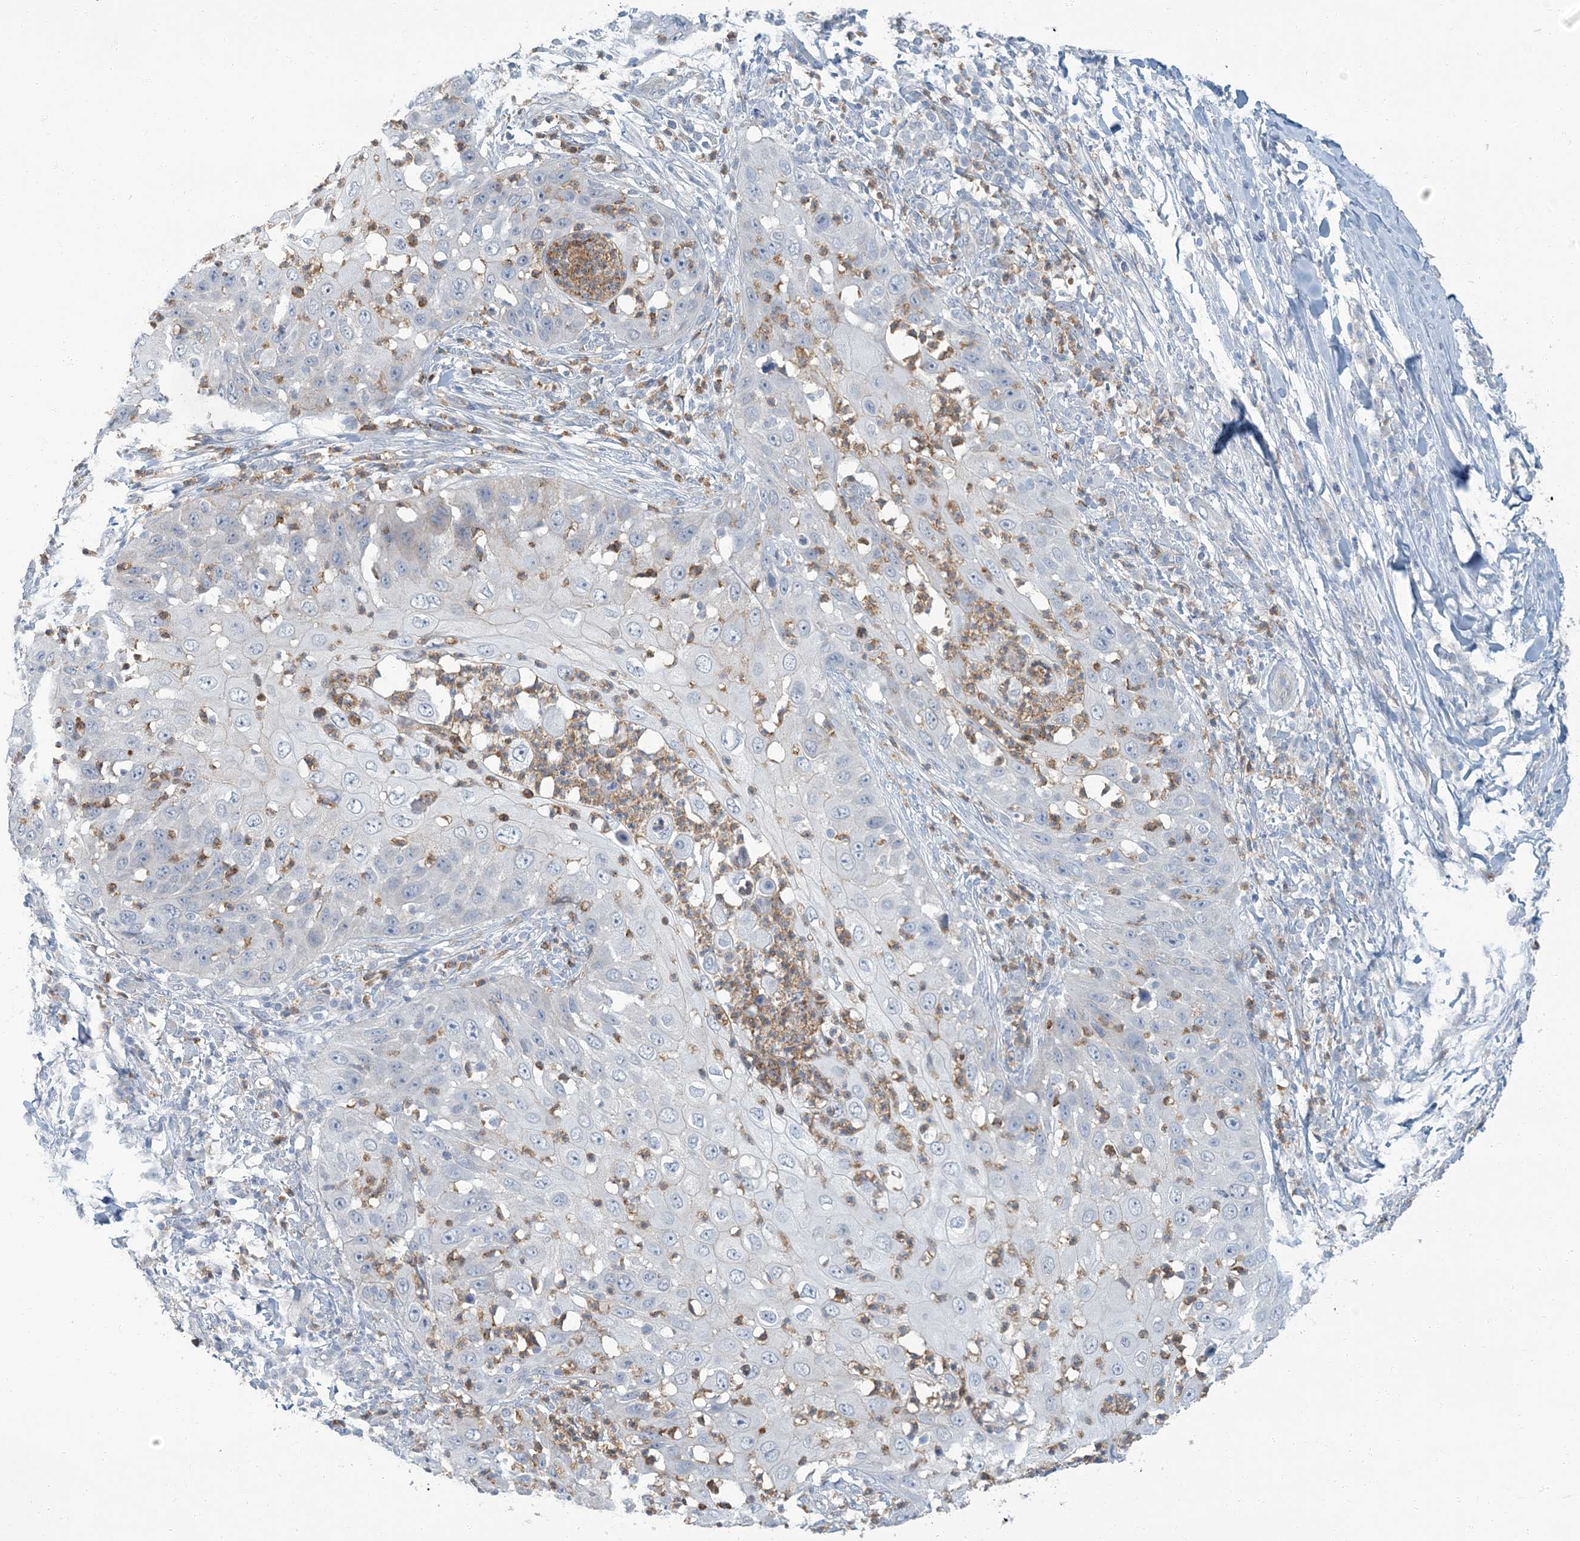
{"staining": {"intensity": "negative", "quantity": "none", "location": "none"}, "tissue": "skin cancer", "cell_type": "Tumor cells", "image_type": "cancer", "snomed": [{"axis": "morphology", "description": "Squamous cell carcinoma, NOS"}, {"axis": "topography", "description": "Skin"}], "caption": "The micrograph demonstrates no staining of tumor cells in squamous cell carcinoma (skin).", "gene": "EPHA4", "patient": {"sex": "female", "age": 44}}